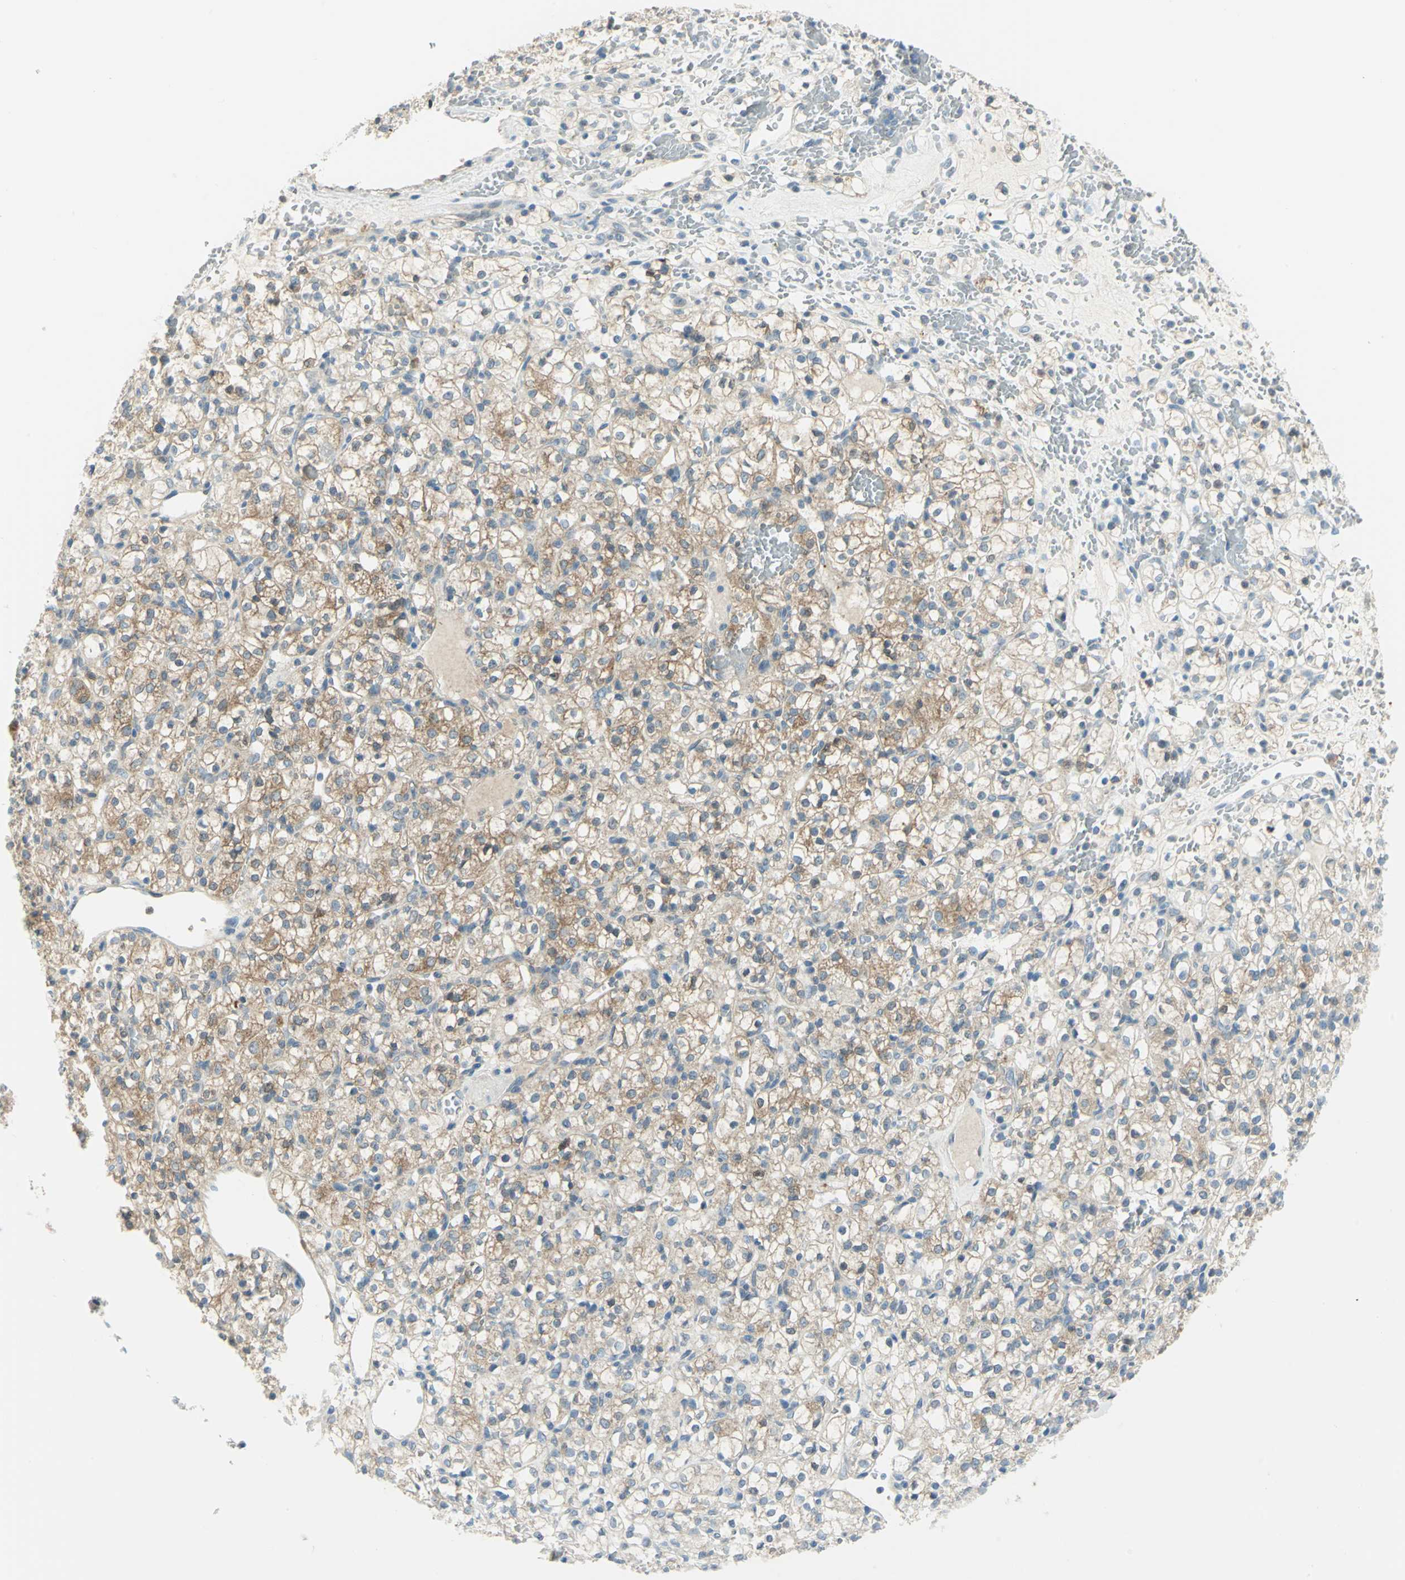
{"staining": {"intensity": "moderate", "quantity": "25%-75%", "location": "cytoplasmic/membranous"}, "tissue": "renal cancer", "cell_type": "Tumor cells", "image_type": "cancer", "snomed": [{"axis": "morphology", "description": "Adenocarcinoma, NOS"}, {"axis": "topography", "description": "Kidney"}], "caption": "Protein staining displays moderate cytoplasmic/membranous positivity in about 25%-75% of tumor cells in renal cancer (adenocarcinoma).", "gene": "ALDOA", "patient": {"sex": "female", "age": 60}}